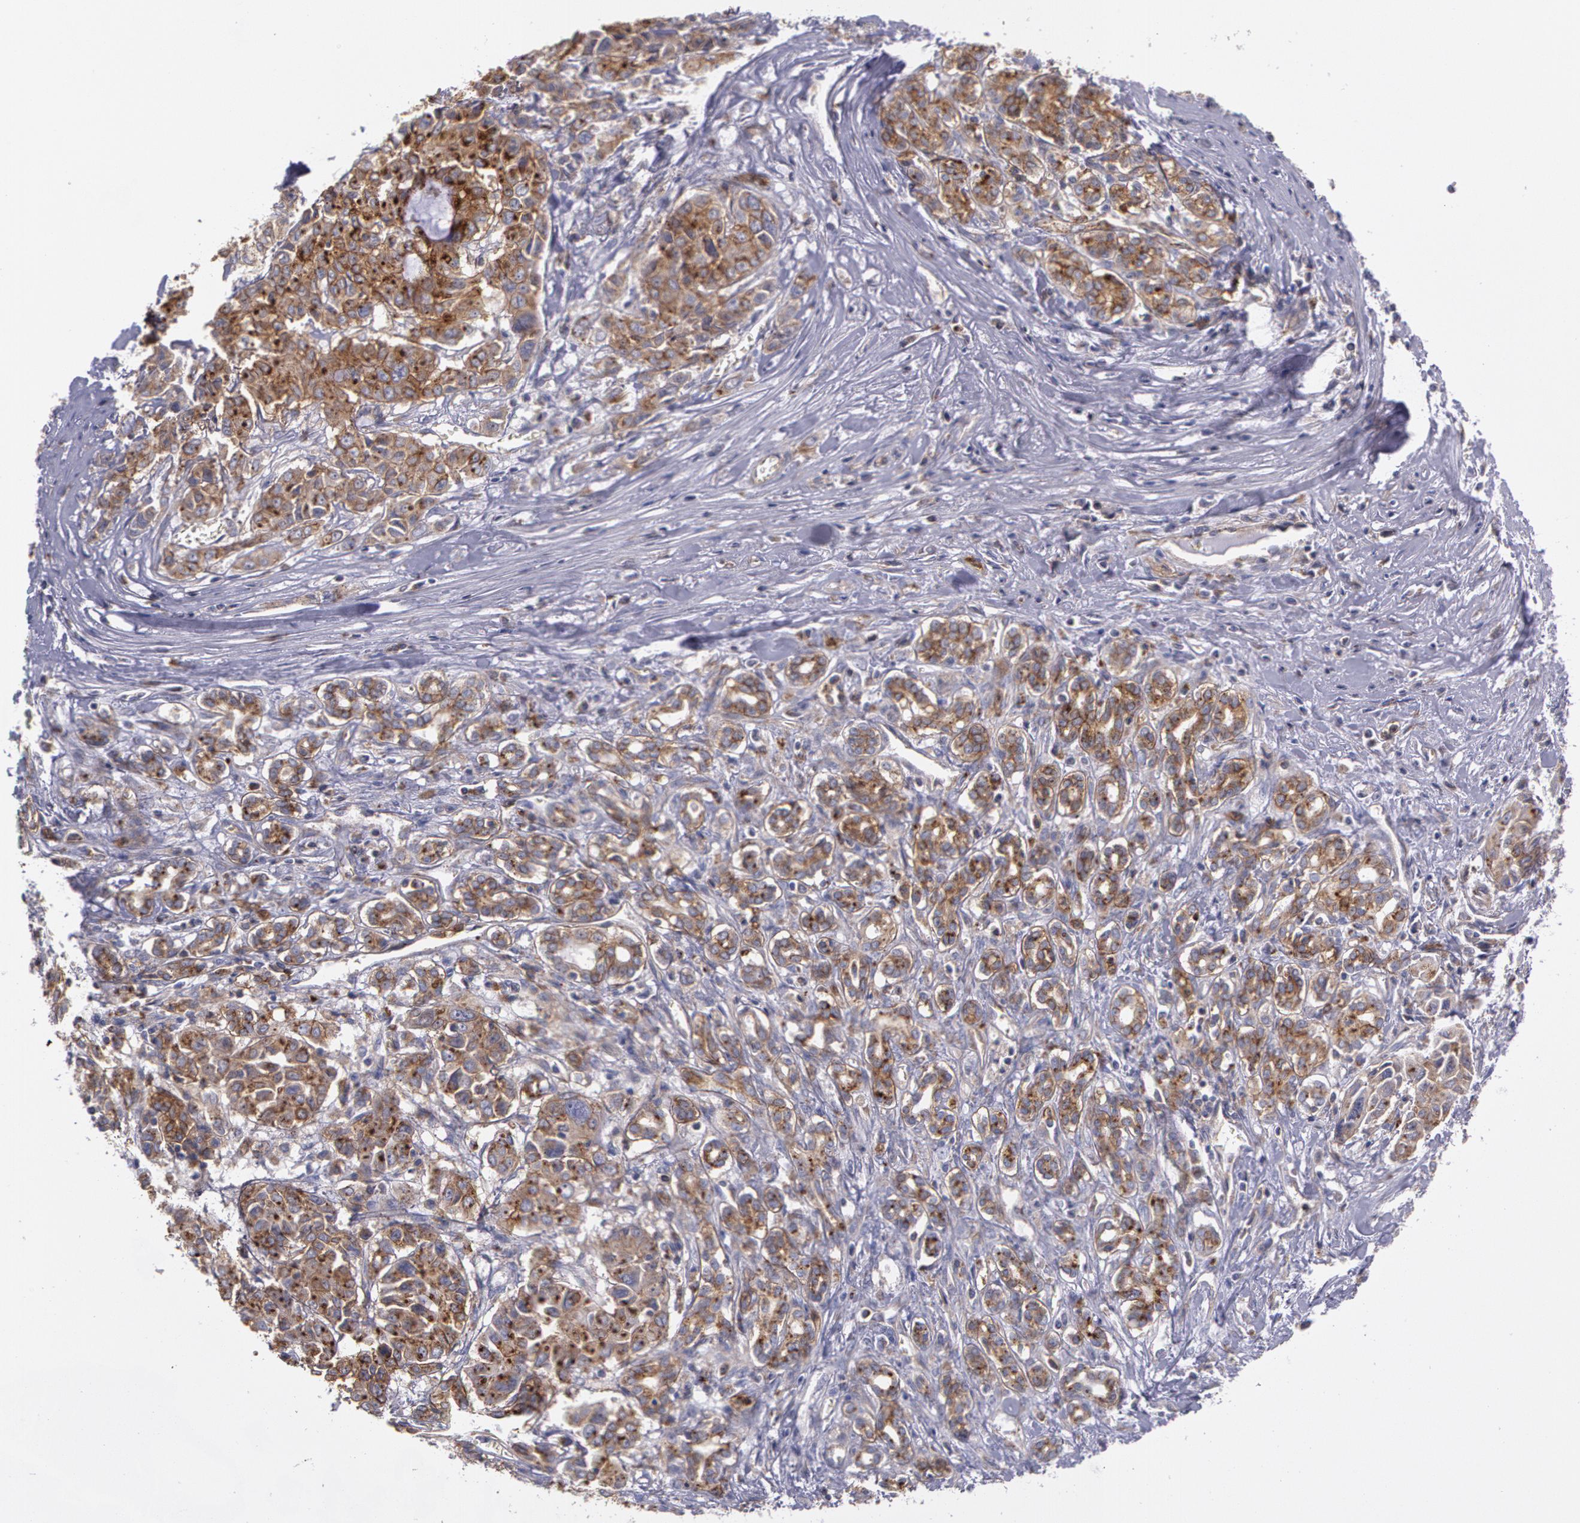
{"staining": {"intensity": "moderate", "quantity": ">75%", "location": "cytoplasmic/membranous"}, "tissue": "pancreatic cancer", "cell_type": "Tumor cells", "image_type": "cancer", "snomed": [{"axis": "morphology", "description": "Adenocarcinoma, NOS"}, {"axis": "topography", "description": "Pancreas"}], "caption": "Immunohistochemical staining of pancreatic adenocarcinoma exhibits medium levels of moderate cytoplasmic/membranous protein positivity in about >75% of tumor cells.", "gene": "FLOT2", "patient": {"sex": "female", "age": 52}}